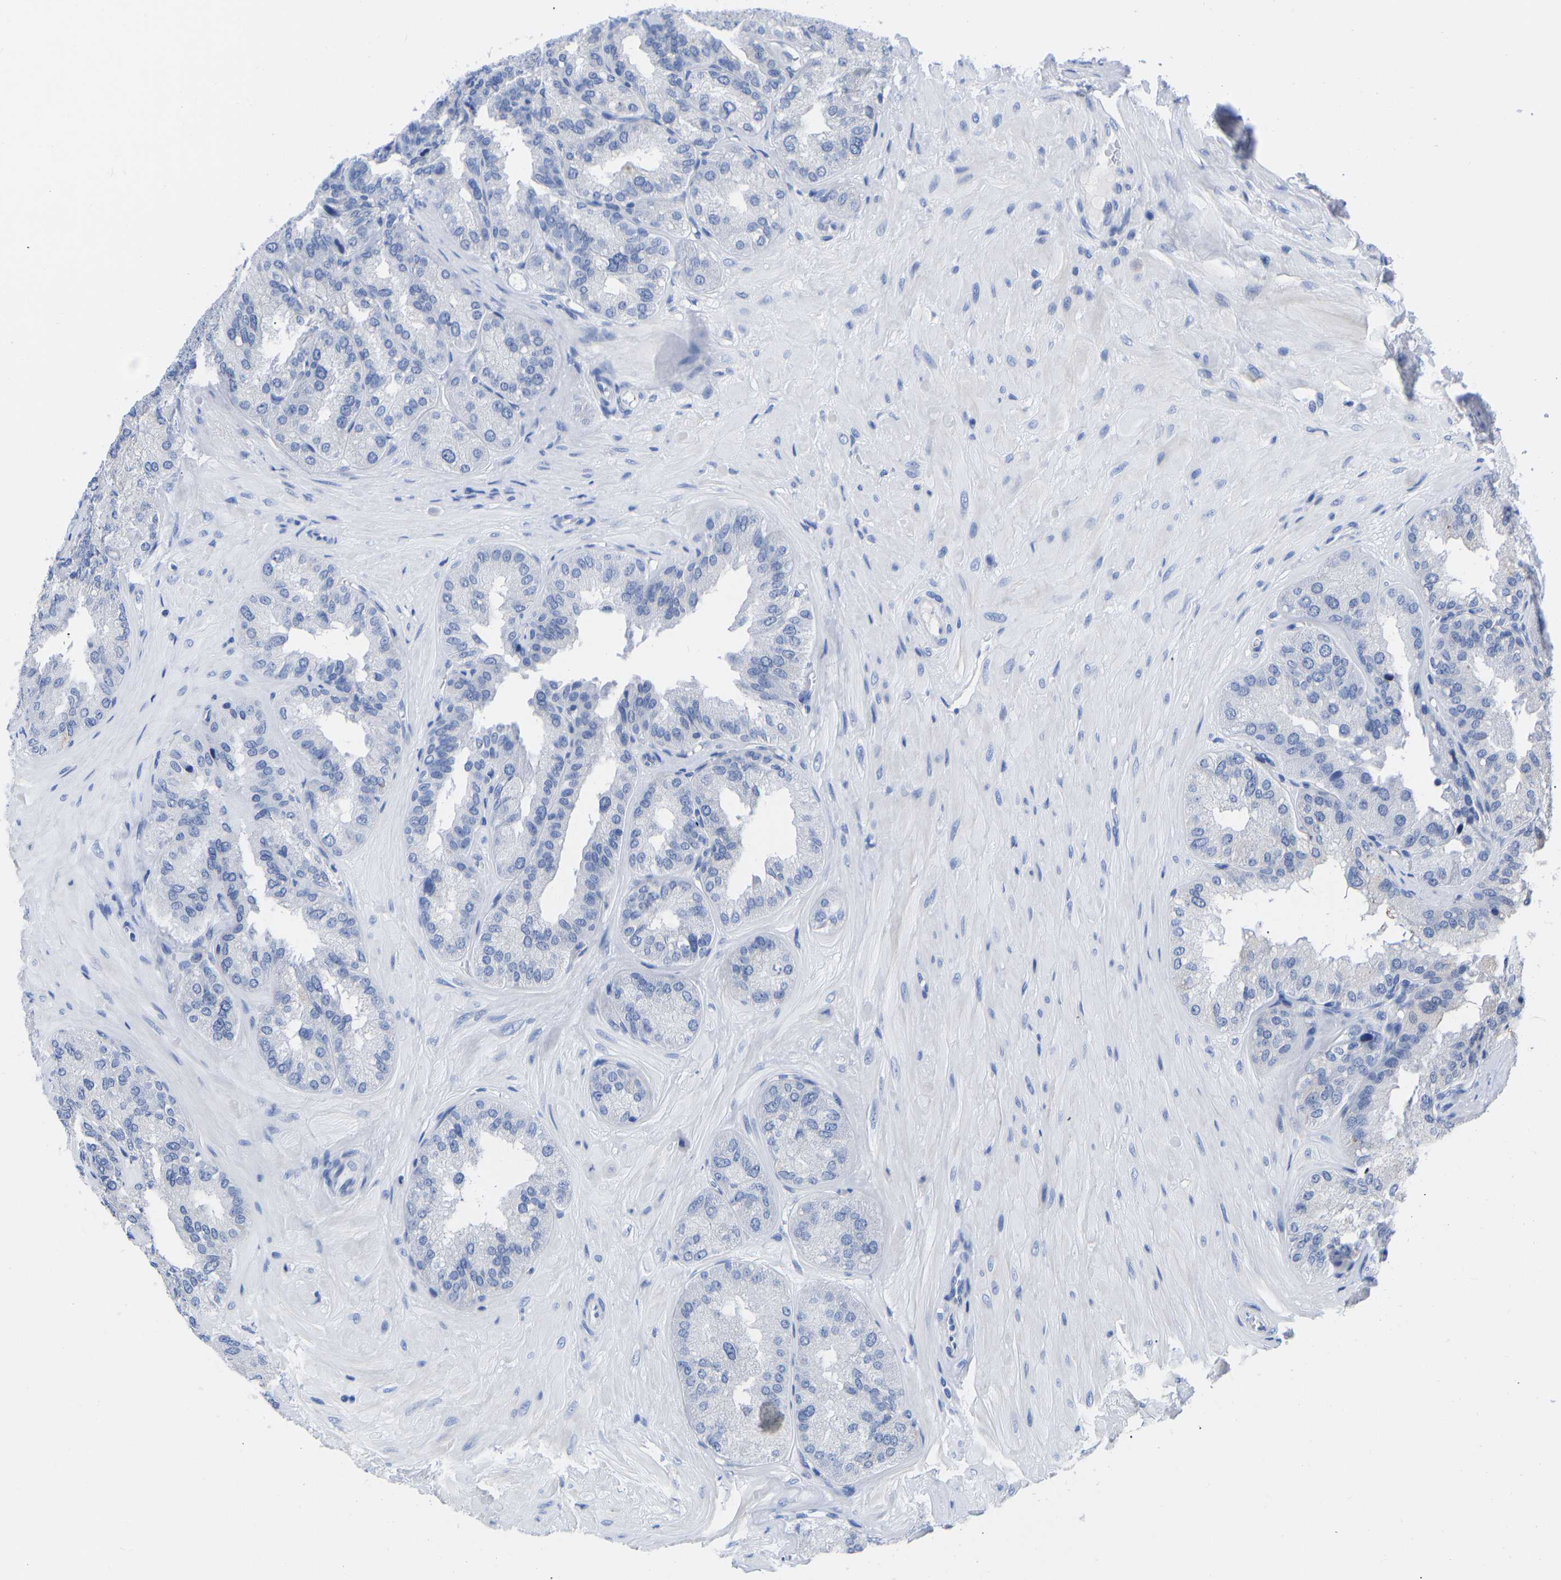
{"staining": {"intensity": "negative", "quantity": "none", "location": "none"}, "tissue": "seminal vesicle", "cell_type": "Glandular cells", "image_type": "normal", "snomed": [{"axis": "morphology", "description": "Normal tissue, NOS"}, {"axis": "topography", "description": "Prostate"}, {"axis": "topography", "description": "Seminal veicle"}], "caption": "The micrograph reveals no significant staining in glandular cells of seminal vesicle.", "gene": "GPA33", "patient": {"sex": "male", "age": 51}}